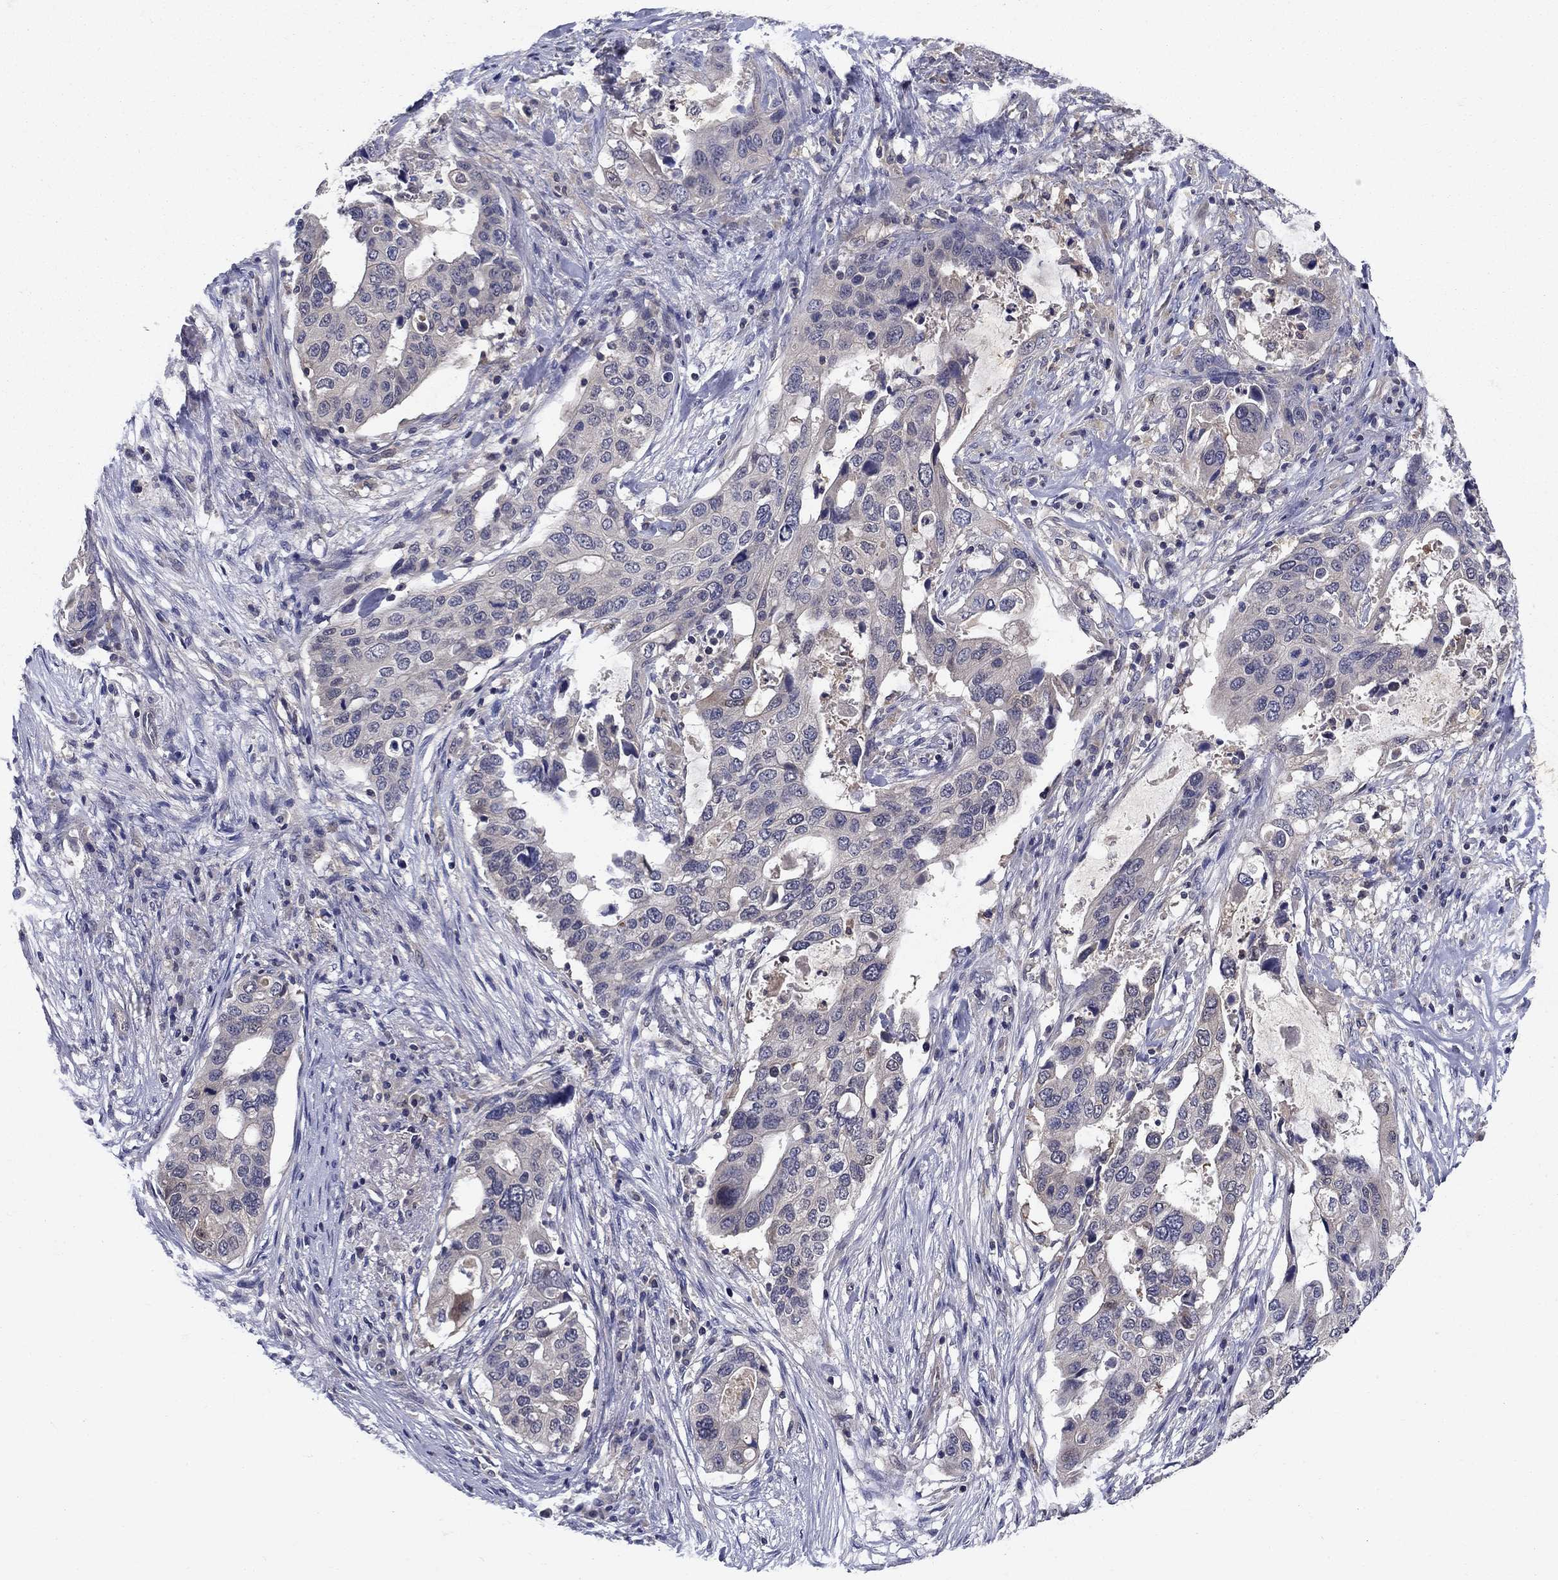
{"staining": {"intensity": "negative", "quantity": "none", "location": "none"}, "tissue": "stomach cancer", "cell_type": "Tumor cells", "image_type": "cancer", "snomed": [{"axis": "morphology", "description": "Adenocarcinoma, NOS"}, {"axis": "topography", "description": "Stomach"}], "caption": "Tumor cells show no significant positivity in stomach adenocarcinoma.", "gene": "GLTP", "patient": {"sex": "male", "age": 54}}